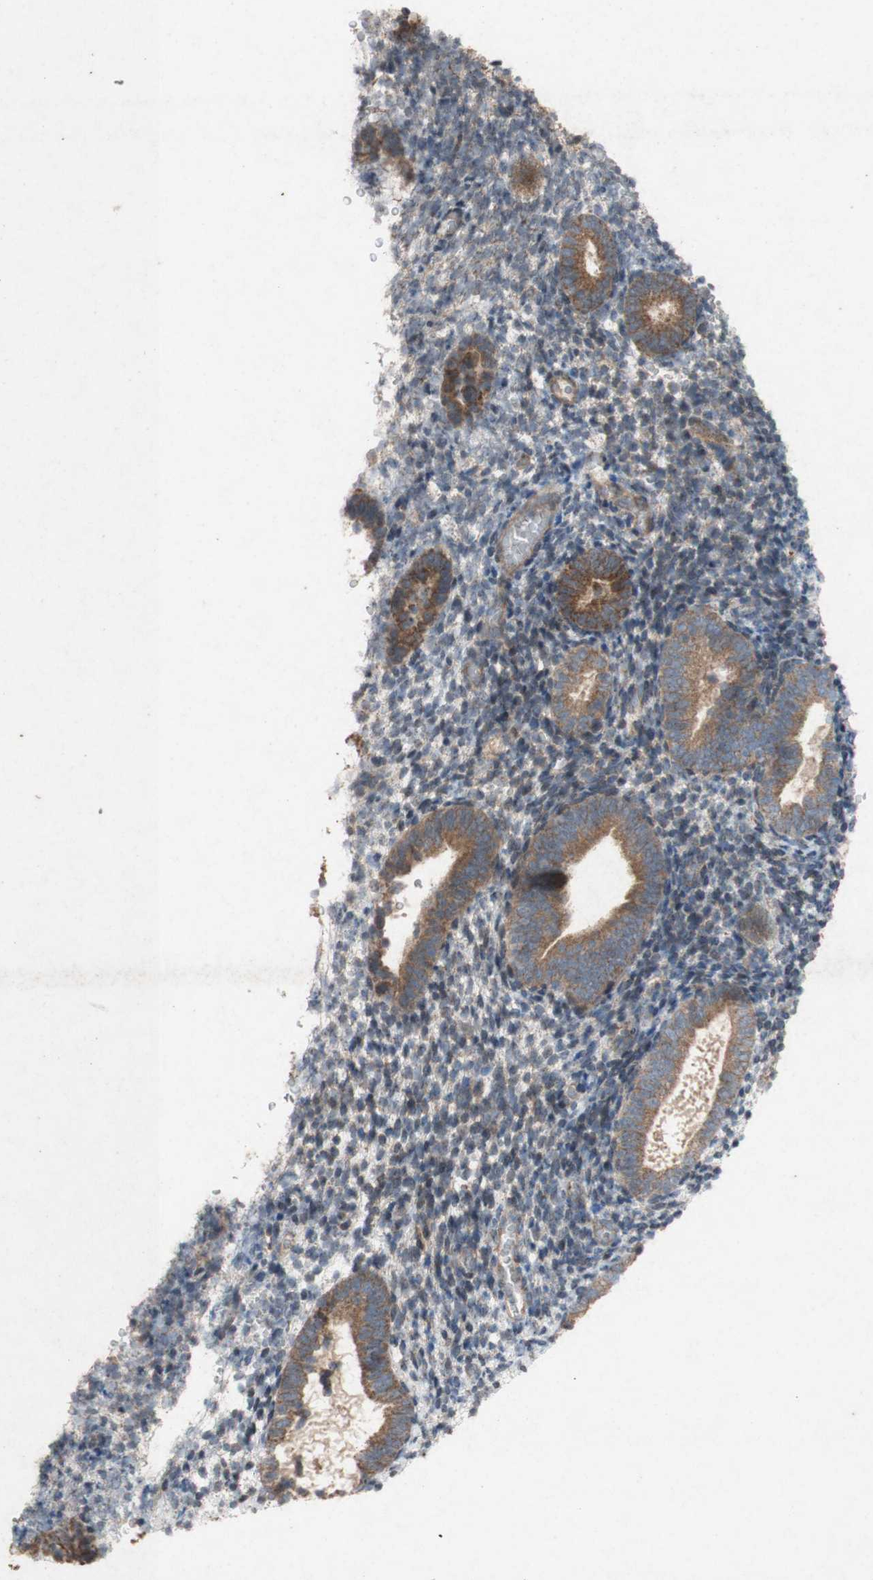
{"staining": {"intensity": "weak", "quantity": ">75%", "location": "cytoplasmic/membranous"}, "tissue": "endometrium", "cell_type": "Cells in endometrial stroma", "image_type": "normal", "snomed": [{"axis": "morphology", "description": "Normal tissue, NOS"}, {"axis": "topography", "description": "Endometrium"}], "caption": "This is a histology image of immunohistochemistry staining of benign endometrium, which shows weak expression in the cytoplasmic/membranous of cells in endometrial stroma.", "gene": "TST", "patient": {"sex": "female", "age": 51}}